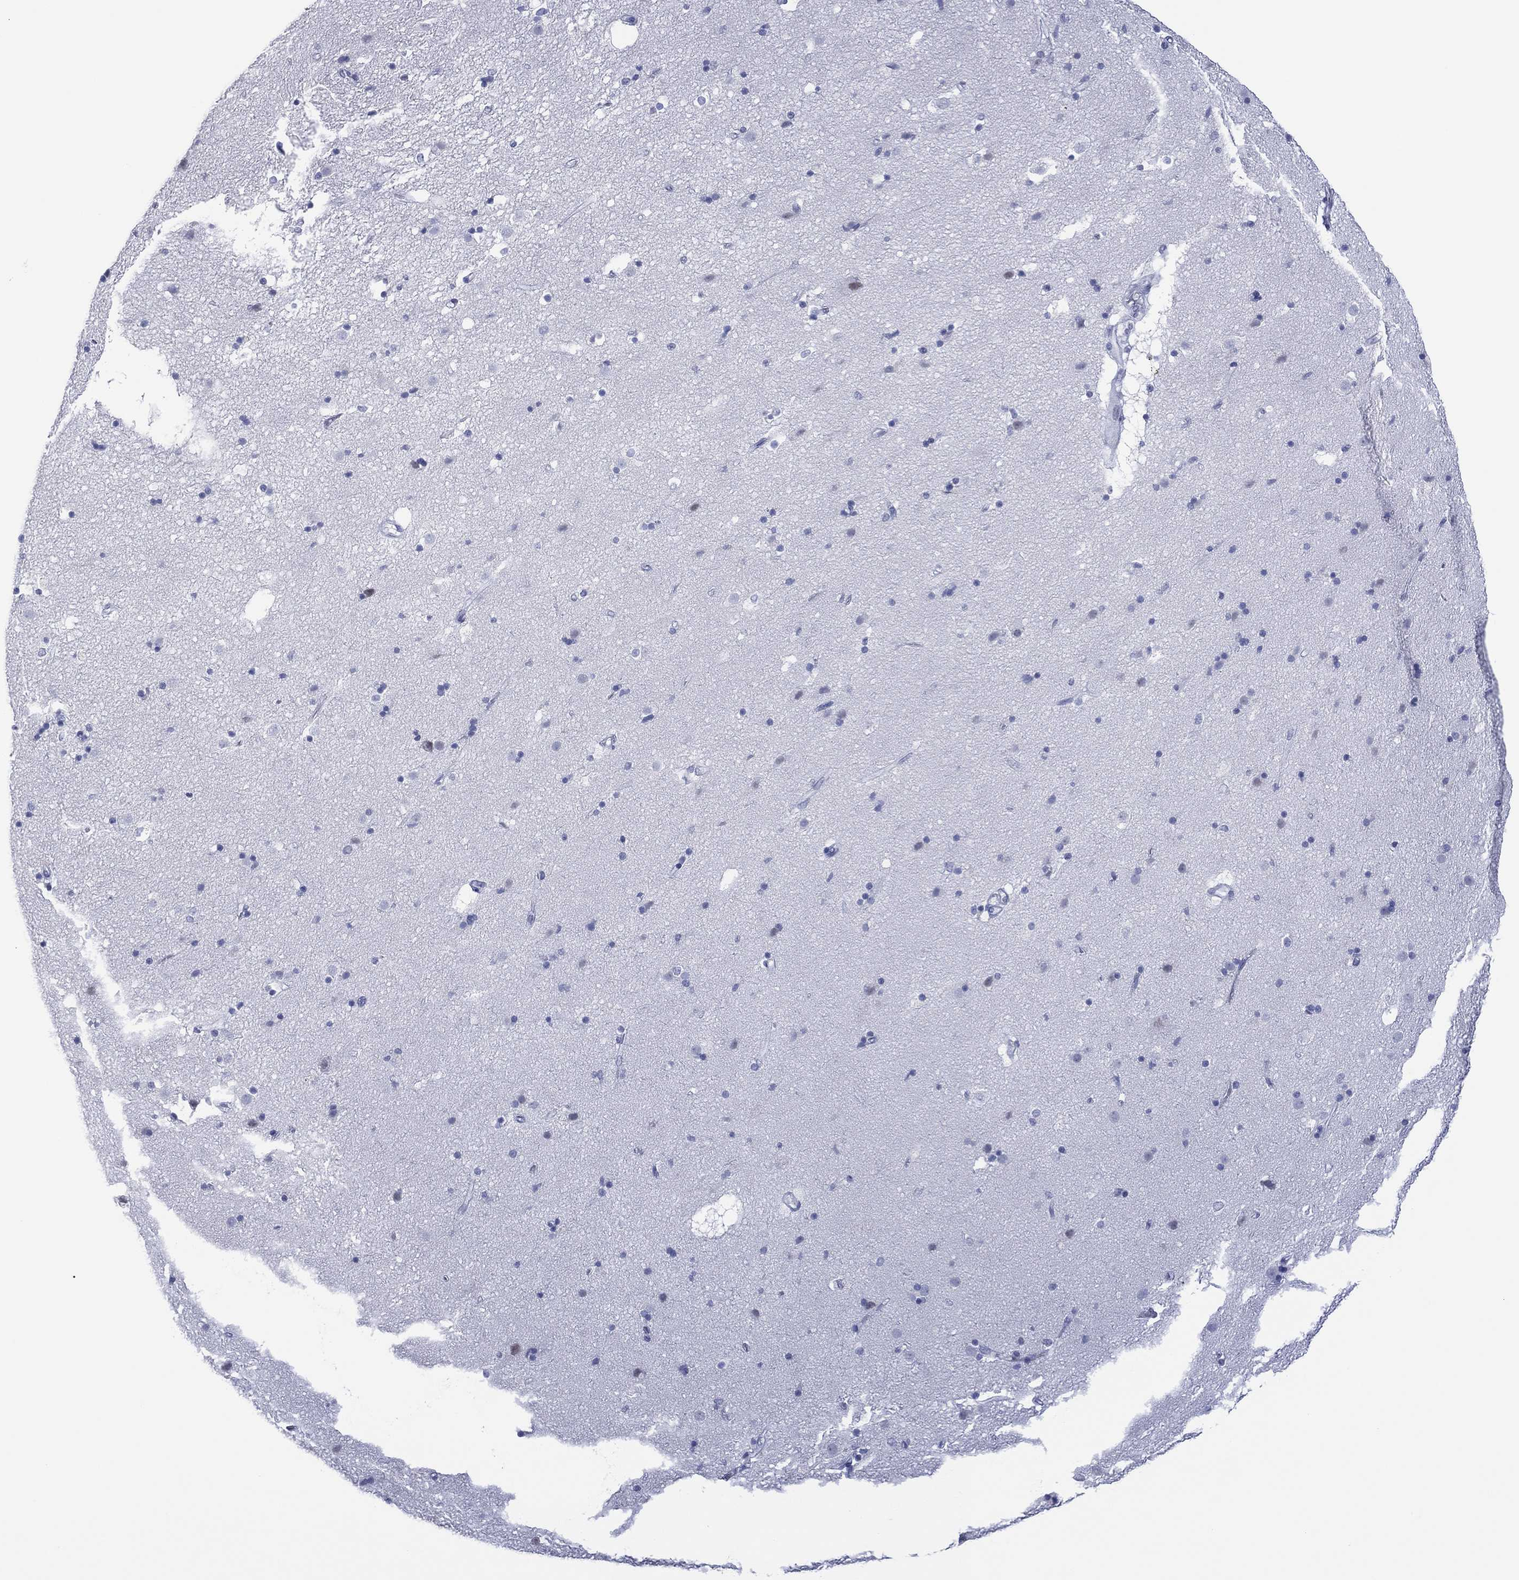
{"staining": {"intensity": "negative", "quantity": "none", "location": "none"}, "tissue": "caudate", "cell_type": "Glial cells", "image_type": "normal", "snomed": [{"axis": "morphology", "description": "Normal tissue, NOS"}, {"axis": "topography", "description": "Lateral ventricle wall"}], "caption": "Immunohistochemical staining of benign human caudate displays no significant staining in glial cells. (Stains: DAB IHC with hematoxylin counter stain, Microscopy: brightfield microscopy at high magnification).", "gene": "UTF1", "patient": {"sex": "male", "age": 54}}